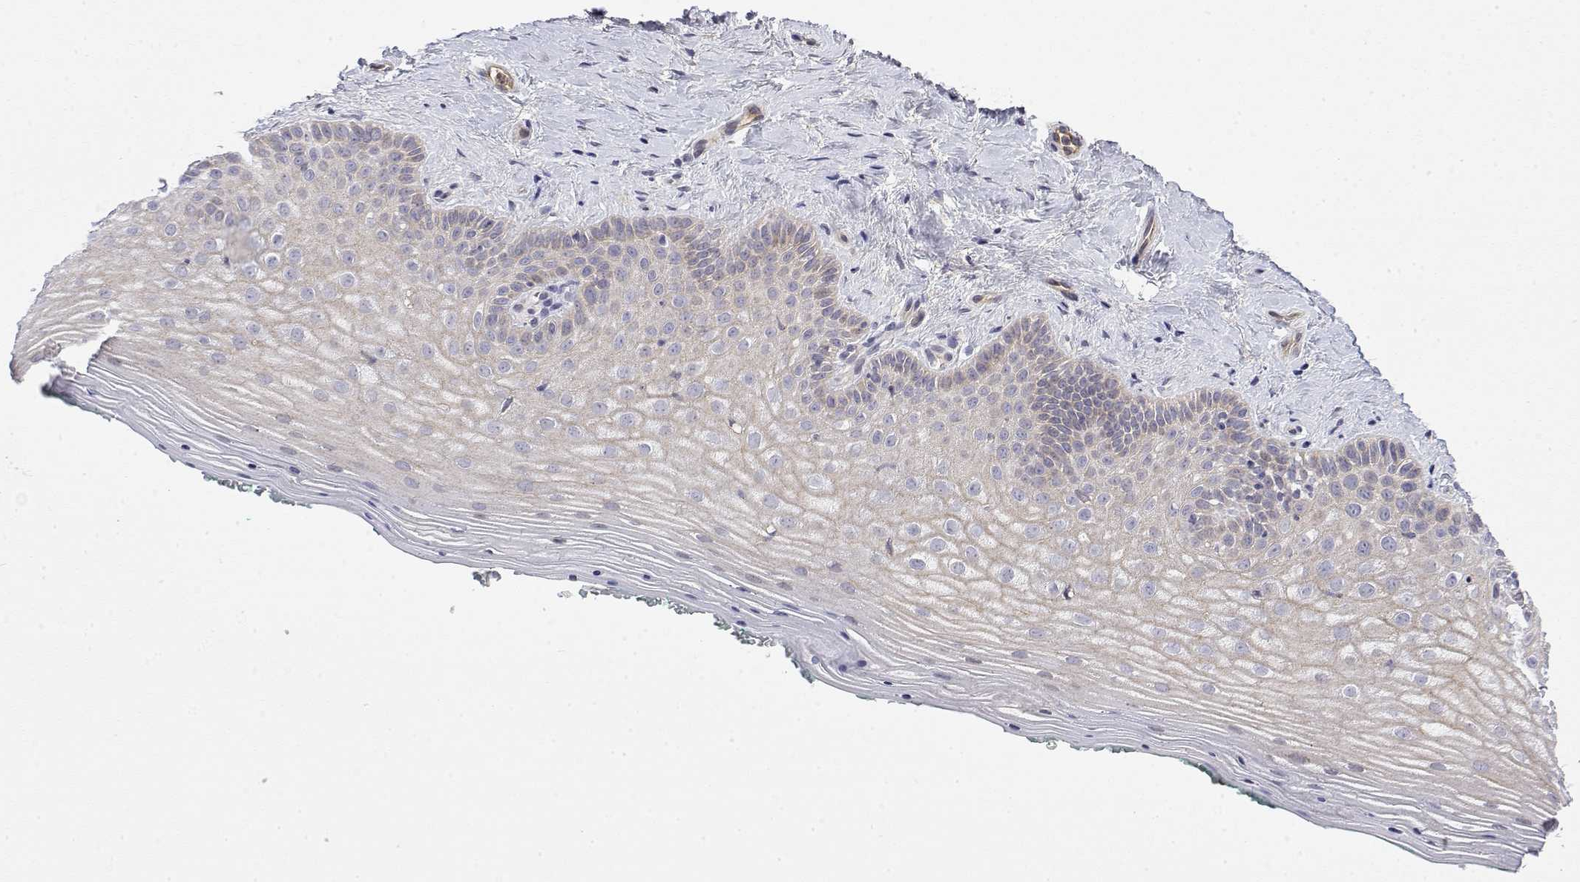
{"staining": {"intensity": "negative", "quantity": "none", "location": "none"}, "tissue": "vagina", "cell_type": "Squamous epithelial cells", "image_type": "normal", "snomed": [{"axis": "morphology", "description": "Normal tissue, NOS"}, {"axis": "topography", "description": "Vagina"}], "caption": "Squamous epithelial cells show no significant expression in benign vagina. (DAB (3,3'-diaminobenzidine) immunohistochemistry (IHC) with hematoxylin counter stain).", "gene": "IGFBP4", "patient": {"sex": "female", "age": 45}}